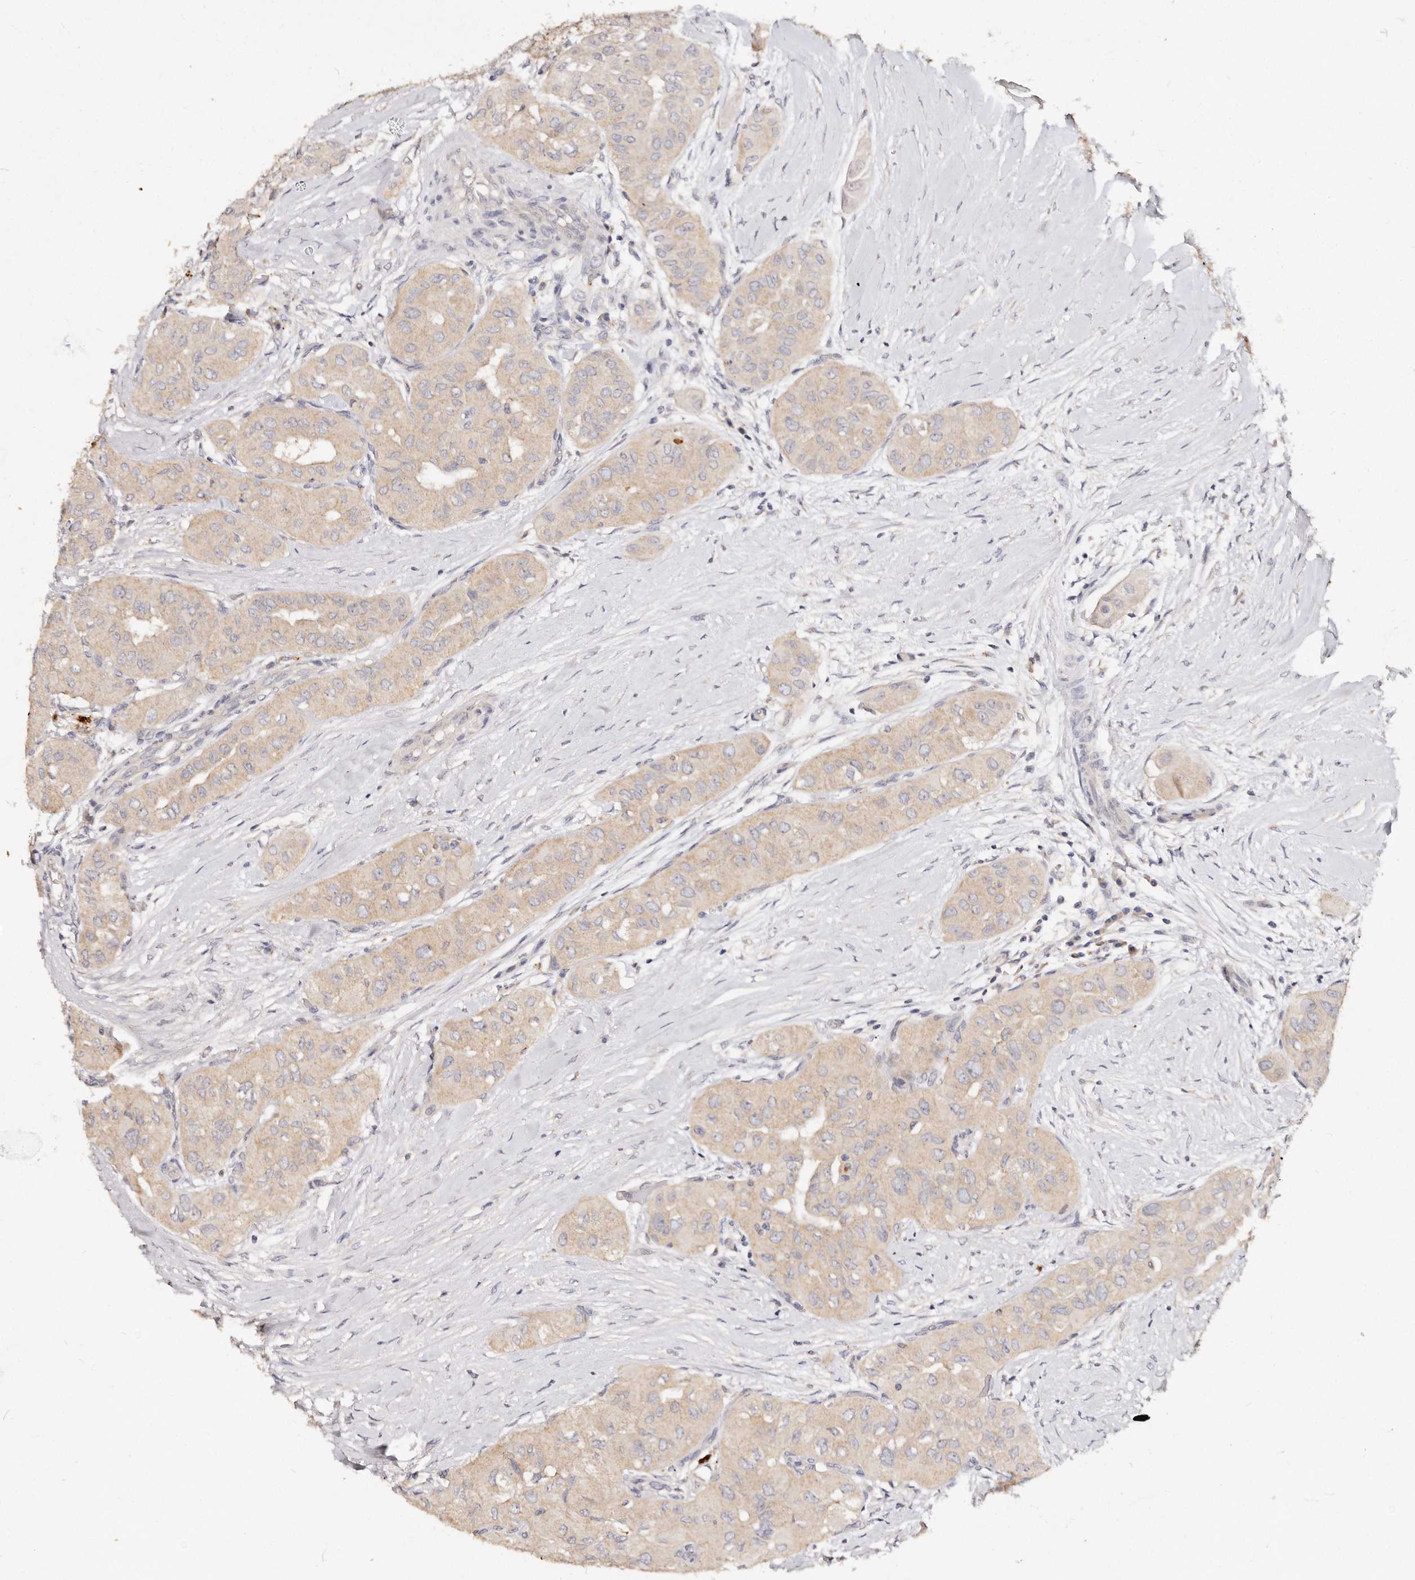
{"staining": {"intensity": "weak", "quantity": ">75%", "location": "cytoplasmic/membranous"}, "tissue": "thyroid cancer", "cell_type": "Tumor cells", "image_type": "cancer", "snomed": [{"axis": "morphology", "description": "Papillary adenocarcinoma, NOS"}, {"axis": "topography", "description": "Thyroid gland"}], "caption": "Thyroid papillary adenocarcinoma stained with DAB (3,3'-diaminobenzidine) immunohistochemistry (IHC) exhibits low levels of weak cytoplasmic/membranous staining in about >75% of tumor cells.", "gene": "VIPAS39", "patient": {"sex": "female", "age": 59}}